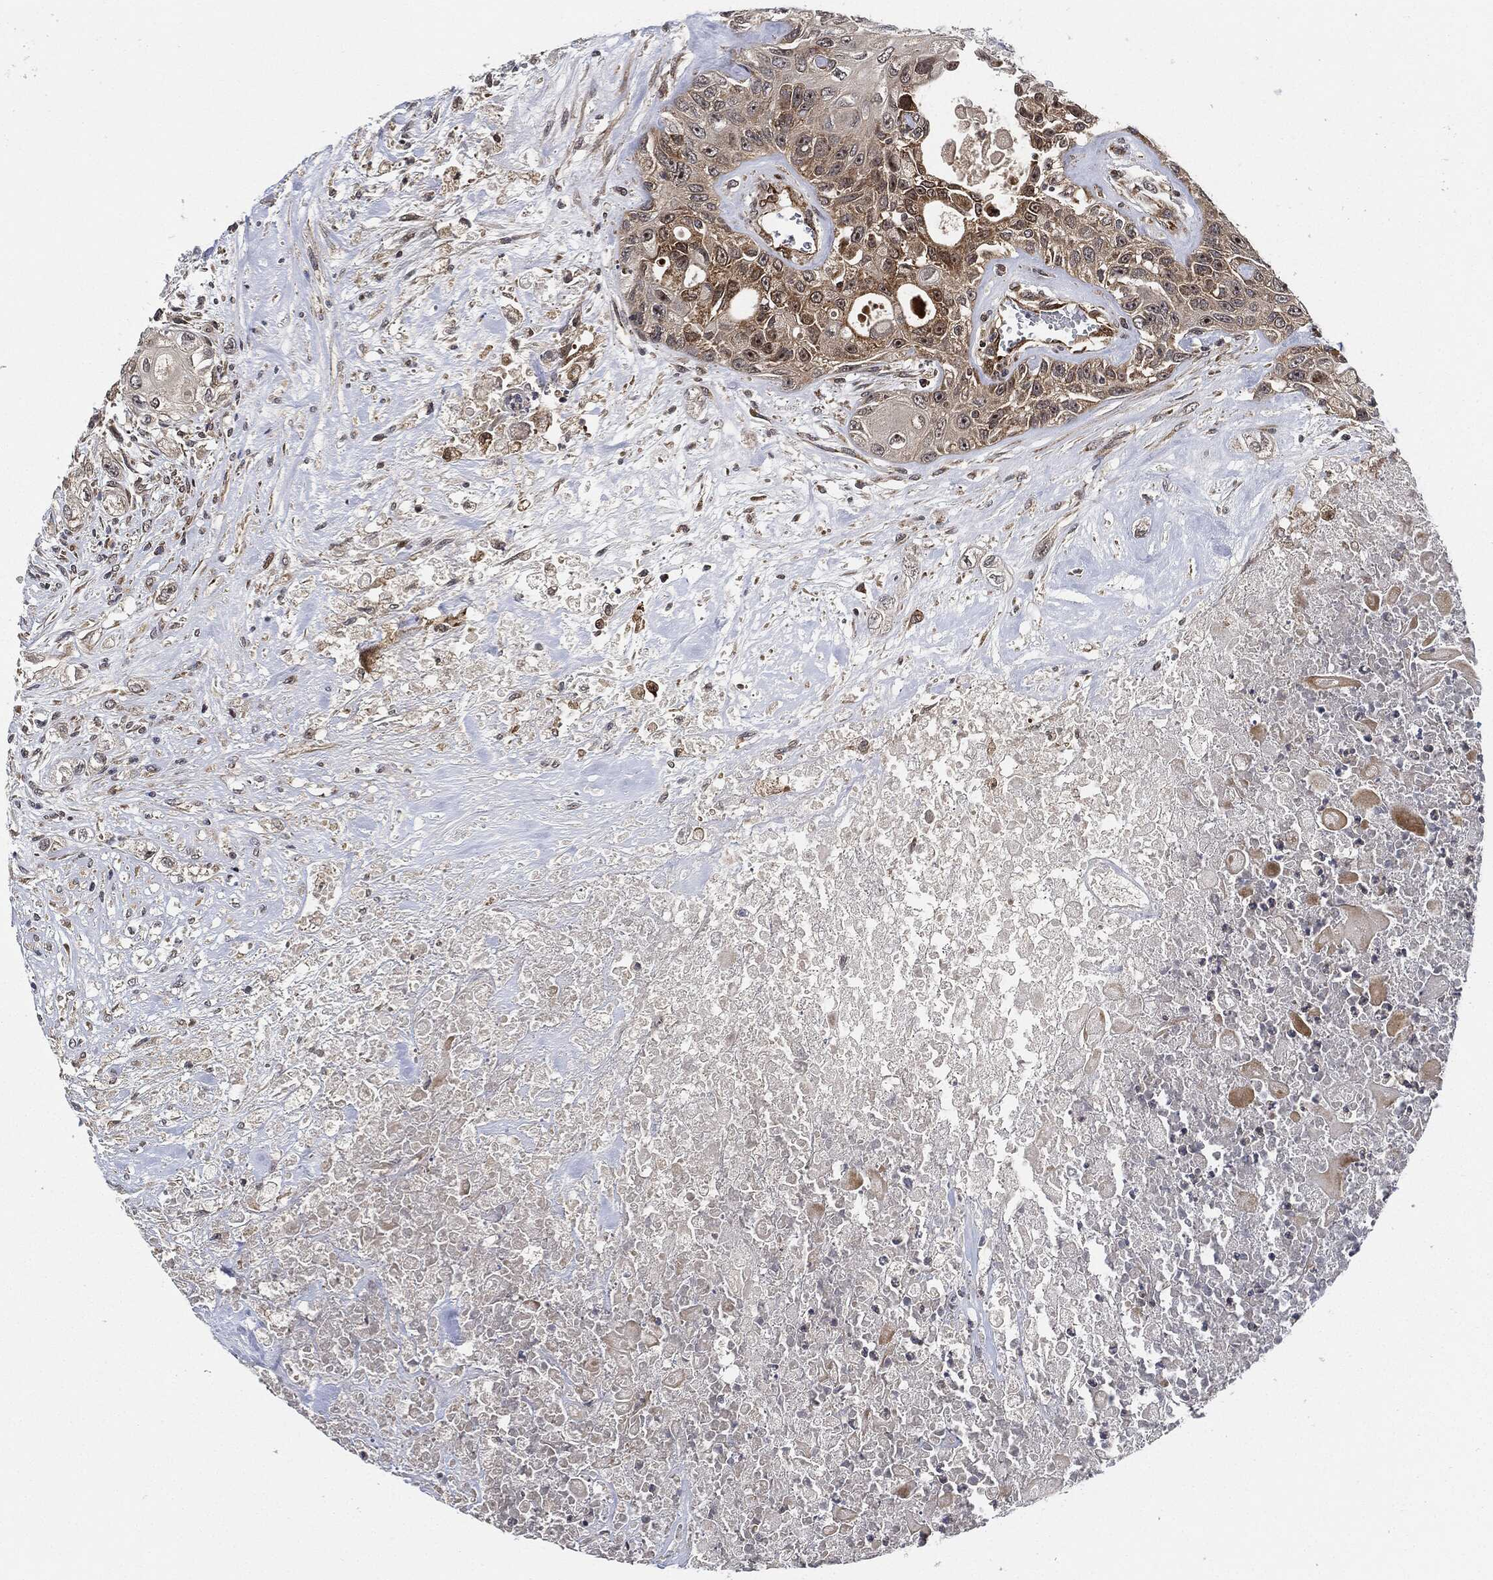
{"staining": {"intensity": "weak", "quantity": "<25%", "location": "cytoplasmic/membranous"}, "tissue": "urothelial cancer", "cell_type": "Tumor cells", "image_type": "cancer", "snomed": [{"axis": "morphology", "description": "Urothelial carcinoma, High grade"}, {"axis": "topography", "description": "Urinary bladder"}], "caption": "A micrograph of human urothelial cancer is negative for staining in tumor cells. The staining was performed using DAB (3,3'-diaminobenzidine) to visualize the protein expression in brown, while the nuclei were stained in blue with hematoxylin (Magnification: 20x).", "gene": "RNASEL", "patient": {"sex": "female", "age": 56}}